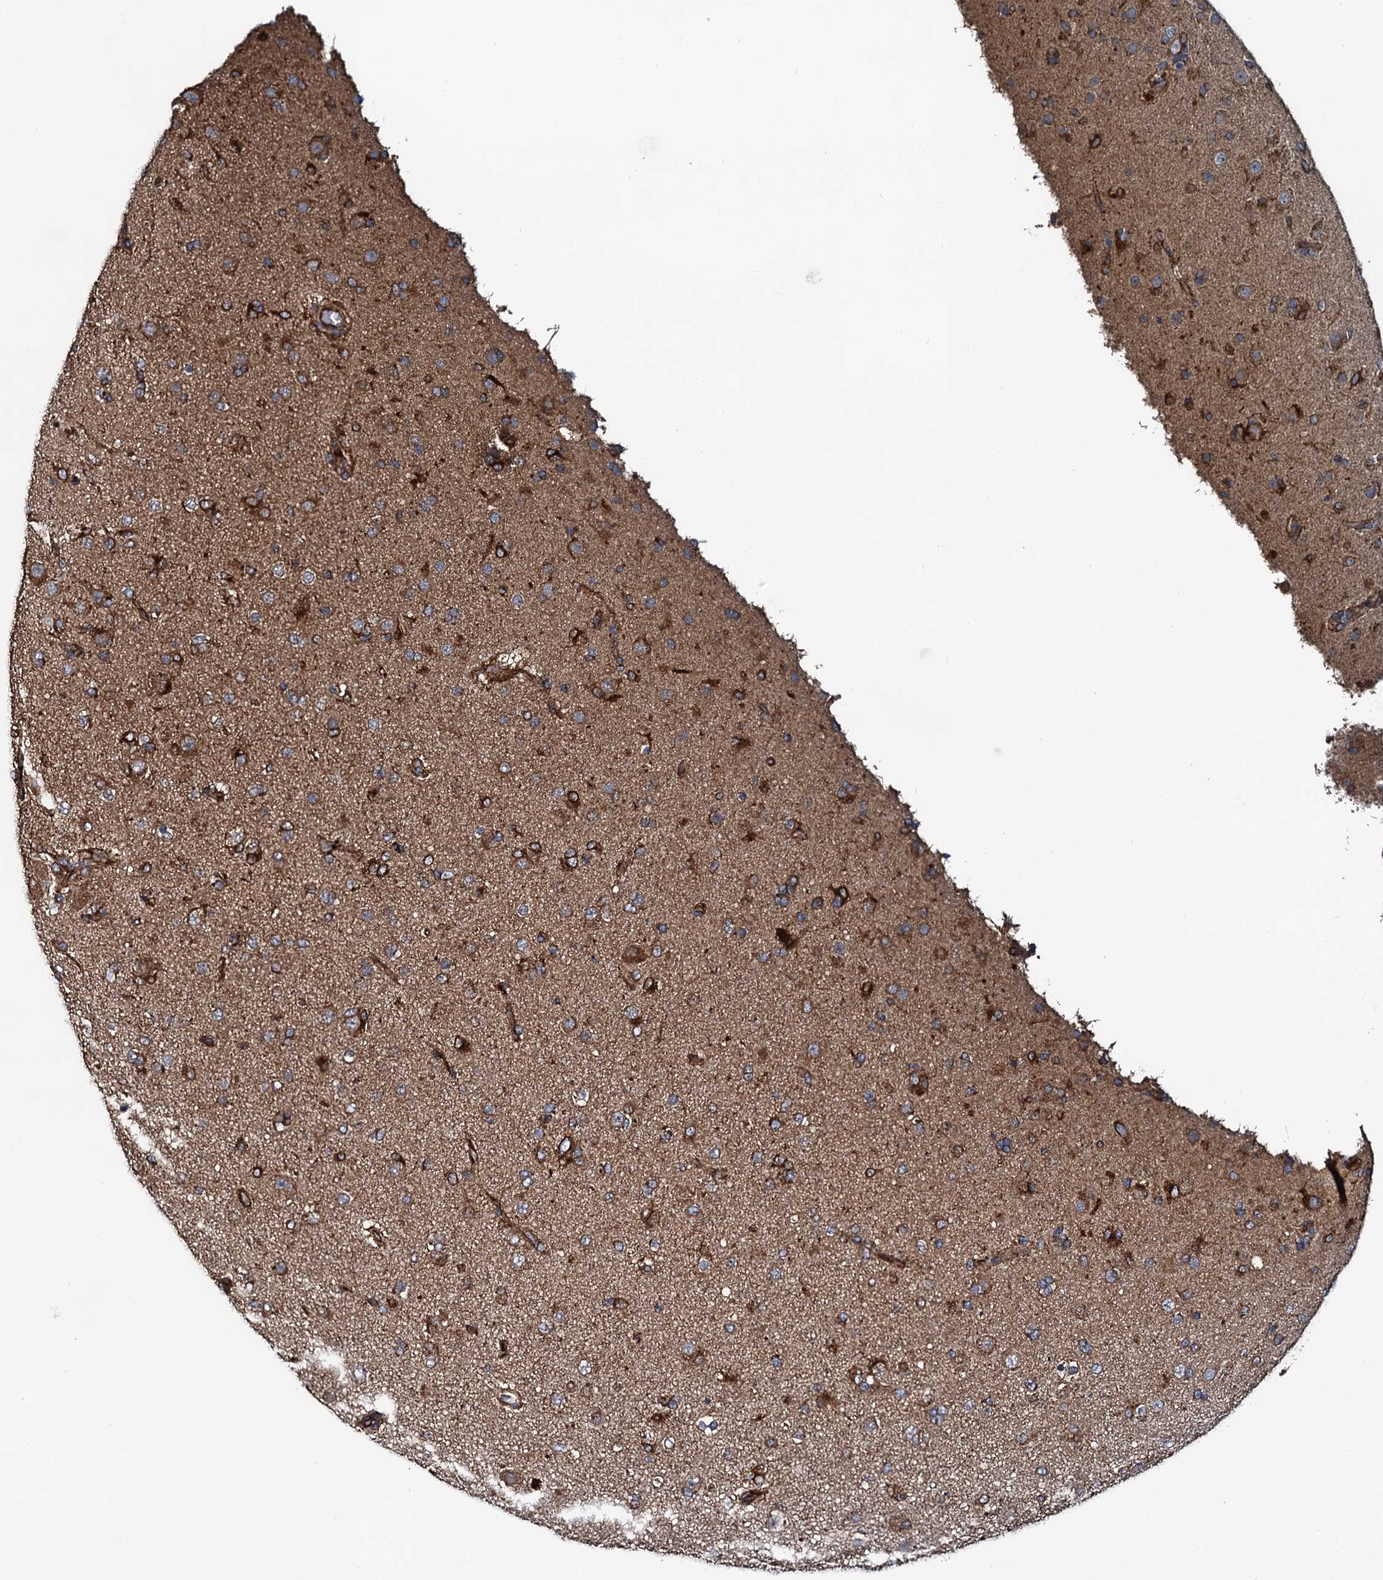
{"staining": {"intensity": "moderate", "quantity": "<25%", "location": "cytoplasmic/membranous"}, "tissue": "glioma", "cell_type": "Tumor cells", "image_type": "cancer", "snomed": [{"axis": "morphology", "description": "Glioma, malignant, Low grade"}, {"axis": "topography", "description": "Brain"}], "caption": "High-magnification brightfield microscopy of low-grade glioma (malignant) stained with DAB (brown) and counterstained with hematoxylin (blue). tumor cells exhibit moderate cytoplasmic/membranous positivity is present in about<25% of cells.", "gene": "NEK1", "patient": {"sex": "male", "age": 65}}